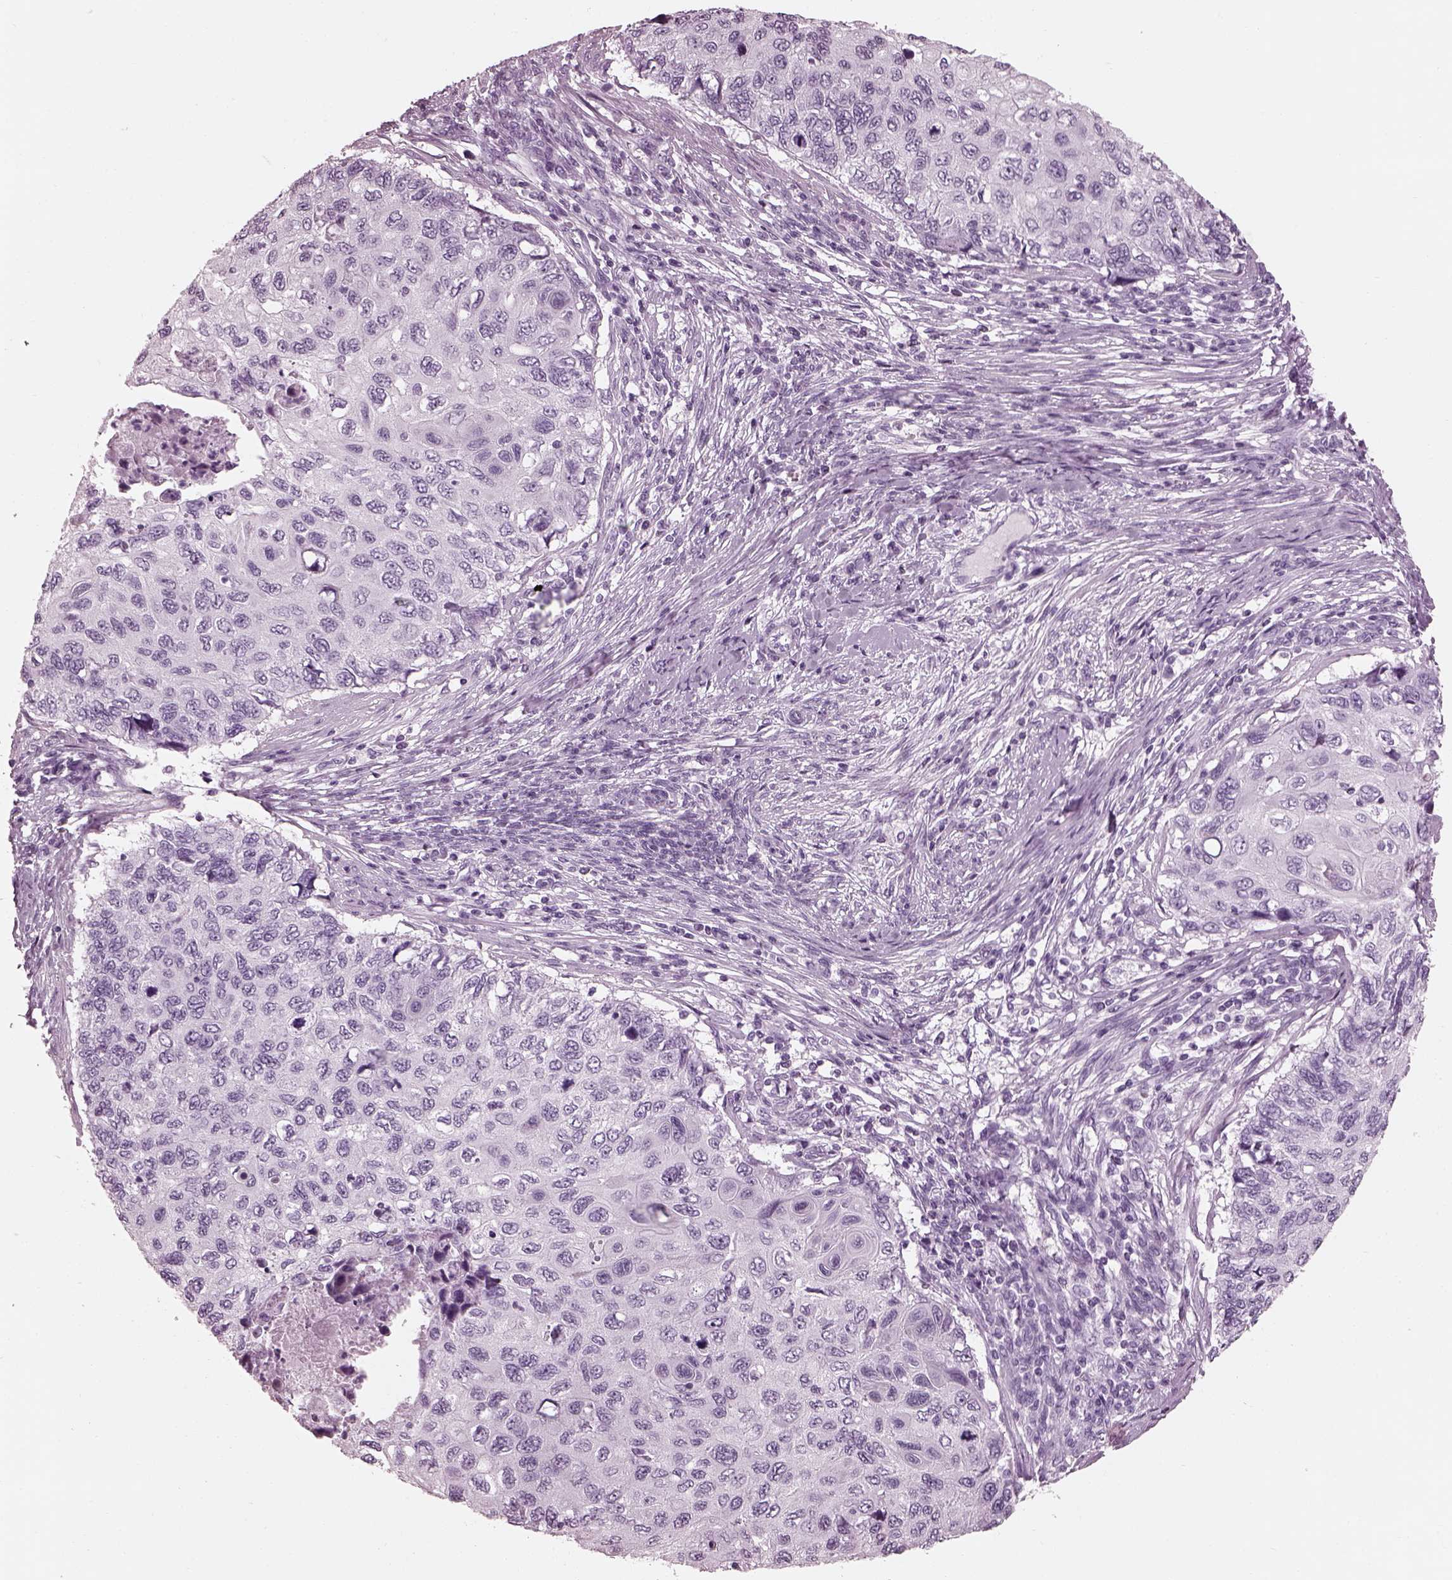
{"staining": {"intensity": "negative", "quantity": "none", "location": "none"}, "tissue": "cervical cancer", "cell_type": "Tumor cells", "image_type": "cancer", "snomed": [{"axis": "morphology", "description": "Squamous cell carcinoma, NOS"}, {"axis": "topography", "description": "Cervix"}], "caption": "IHC micrograph of neoplastic tissue: human cervical cancer (squamous cell carcinoma) stained with DAB displays no significant protein staining in tumor cells.", "gene": "TCHHL1", "patient": {"sex": "female", "age": 70}}